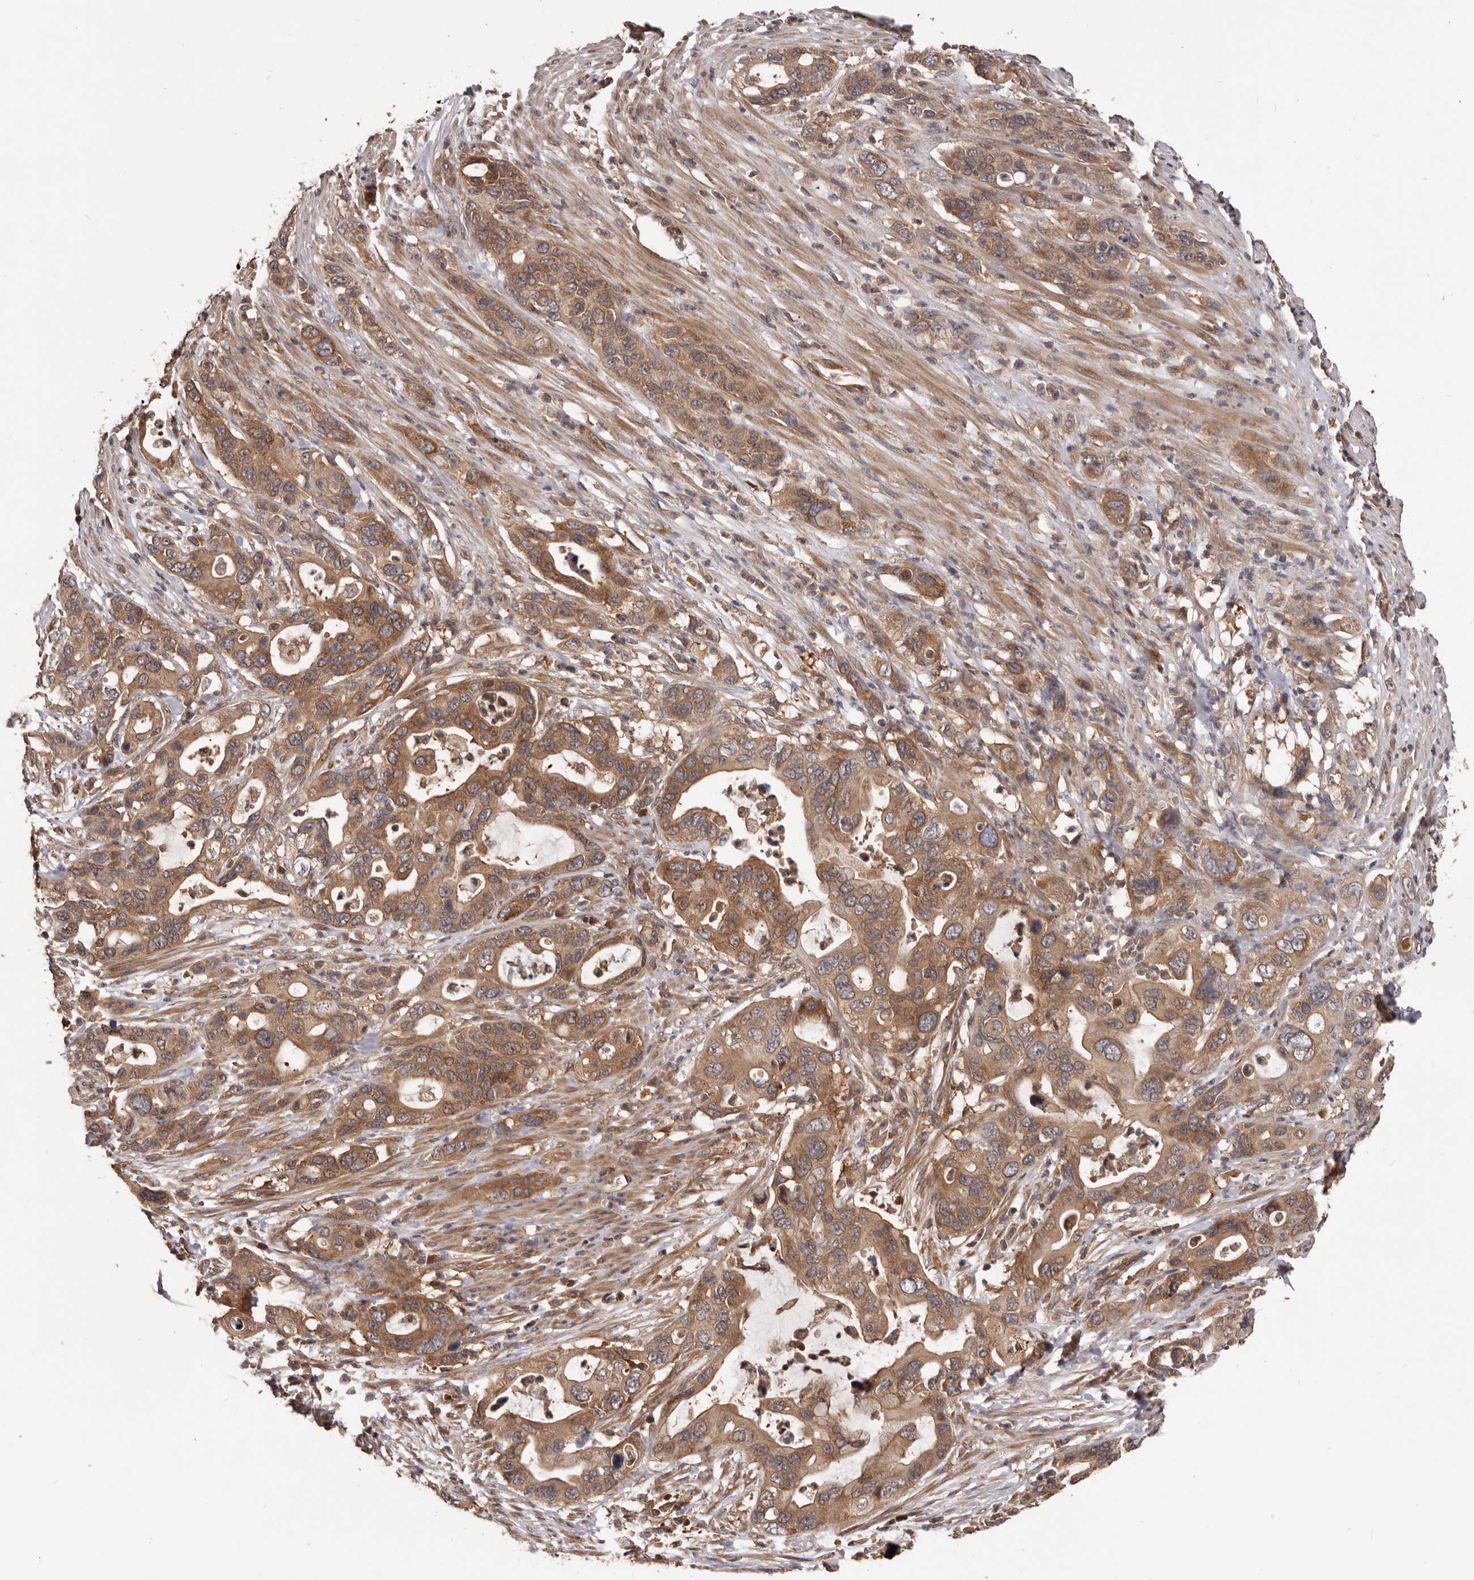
{"staining": {"intensity": "moderate", "quantity": ">75%", "location": "cytoplasmic/membranous"}, "tissue": "pancreatic cancer", "cell_type": "Tumor cells", "image_type": "cancer", "snomed": [{"axis": "morphology", "description": "Adenocarcinoma, NOS"}, {"axis": "topography", "description": "Pancreas"}], "caption": "This is an image of IHC staining of pancreatic adenocarcinoma, which shows moderate expression in the cytoplasmic/membranous of tumor cells.", "gene": "HBS1L", "patient": {"sex": "female", "age": 71}}